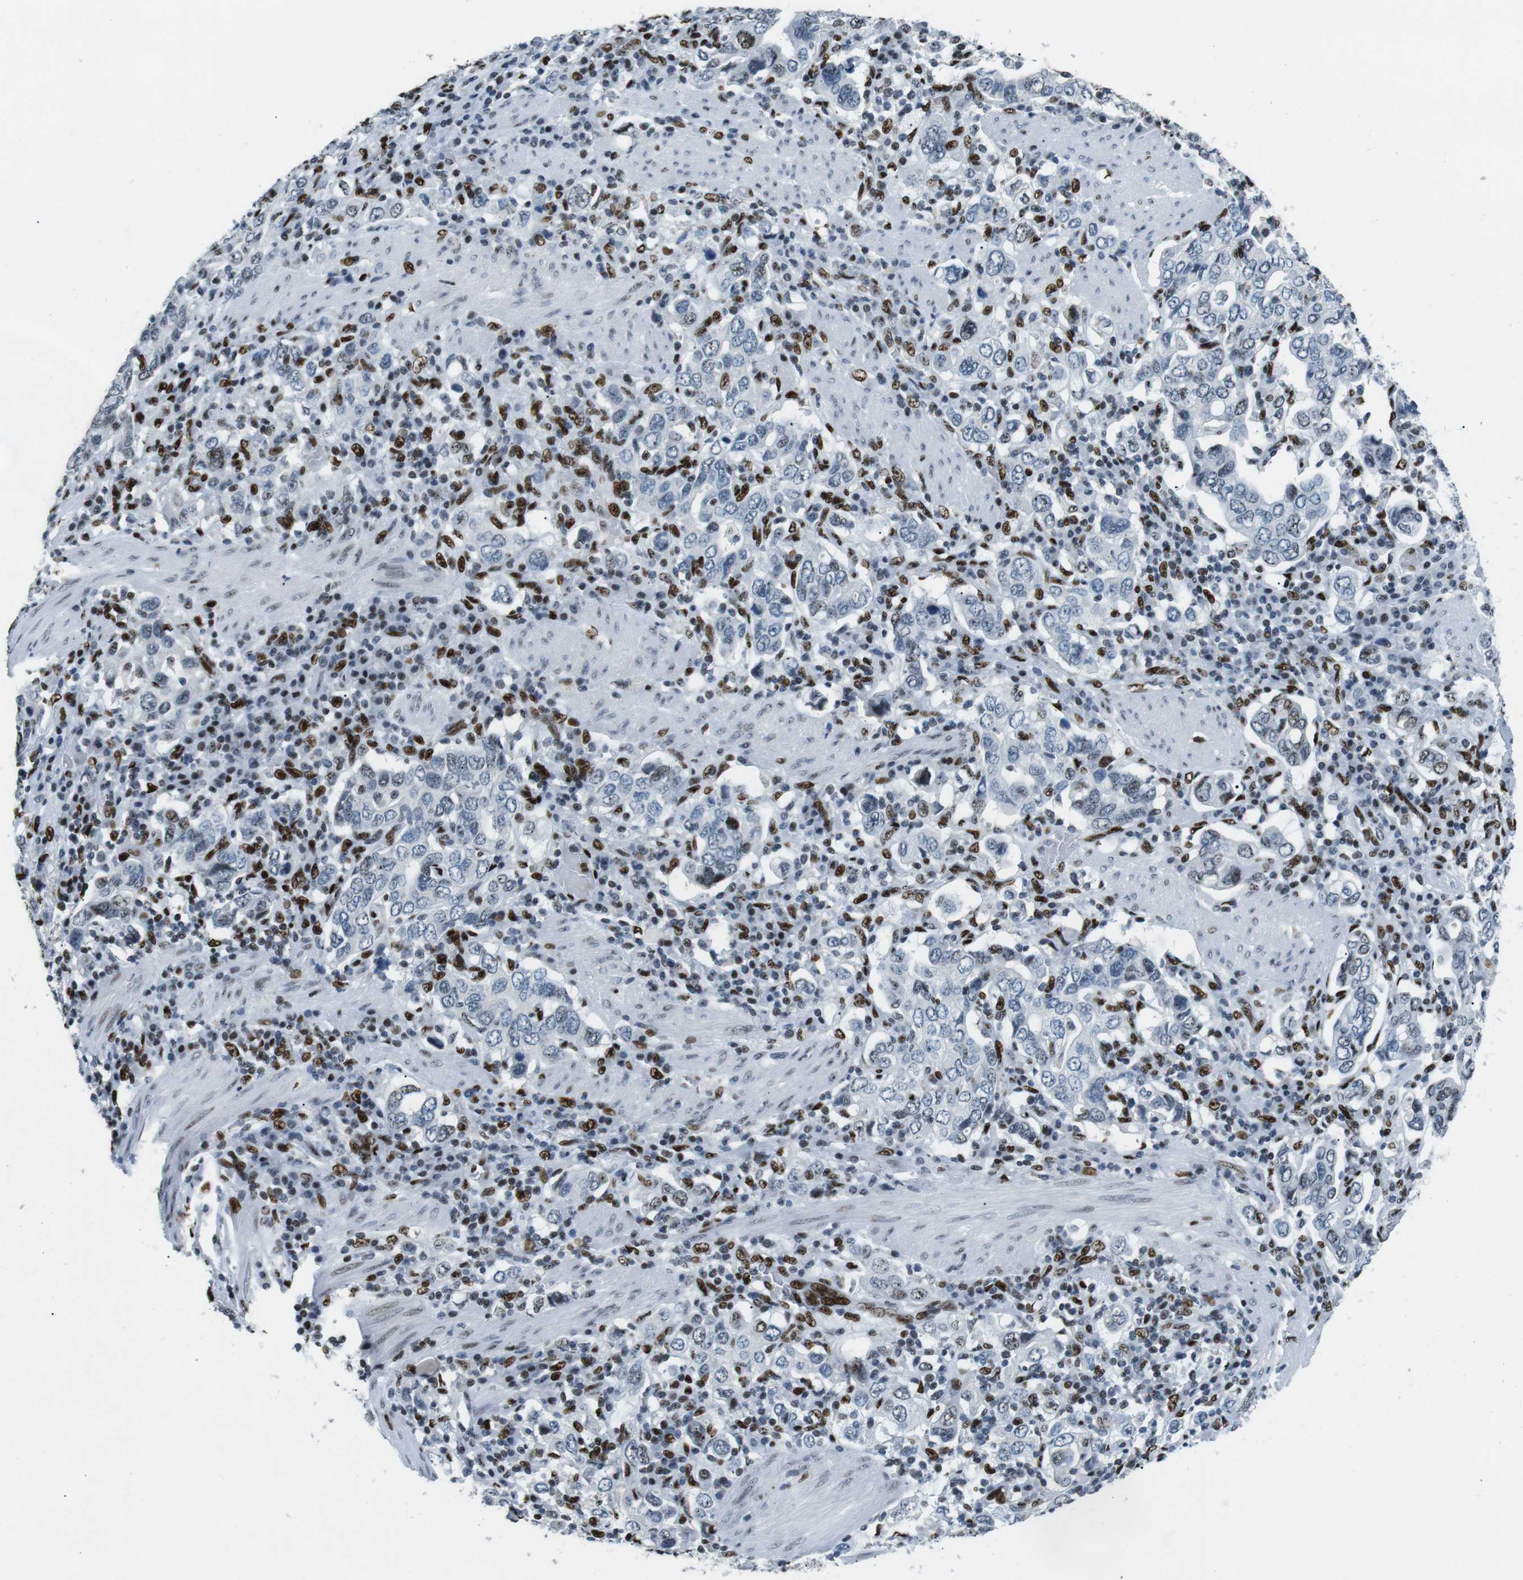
{"staining": {"intensity": "moderate", "quantity": "<25%", "location": "nuclear"}, "tissue": "stomach cancer", "cell_type": "Tumor cells", "image_type": "cancer", "snomed": [{"axis": "morphology", "description": "Adenocarcinoma, NOS"}, {"axis": "topography", "description": "Stomach, upper"}], "caption": "Stomach cancer stained with a brown dye displays moderate nuclear positive expression in approximately <25% of tumor cells.", "gene": "PML", "patient": {"sex": "male", "age": 62}}